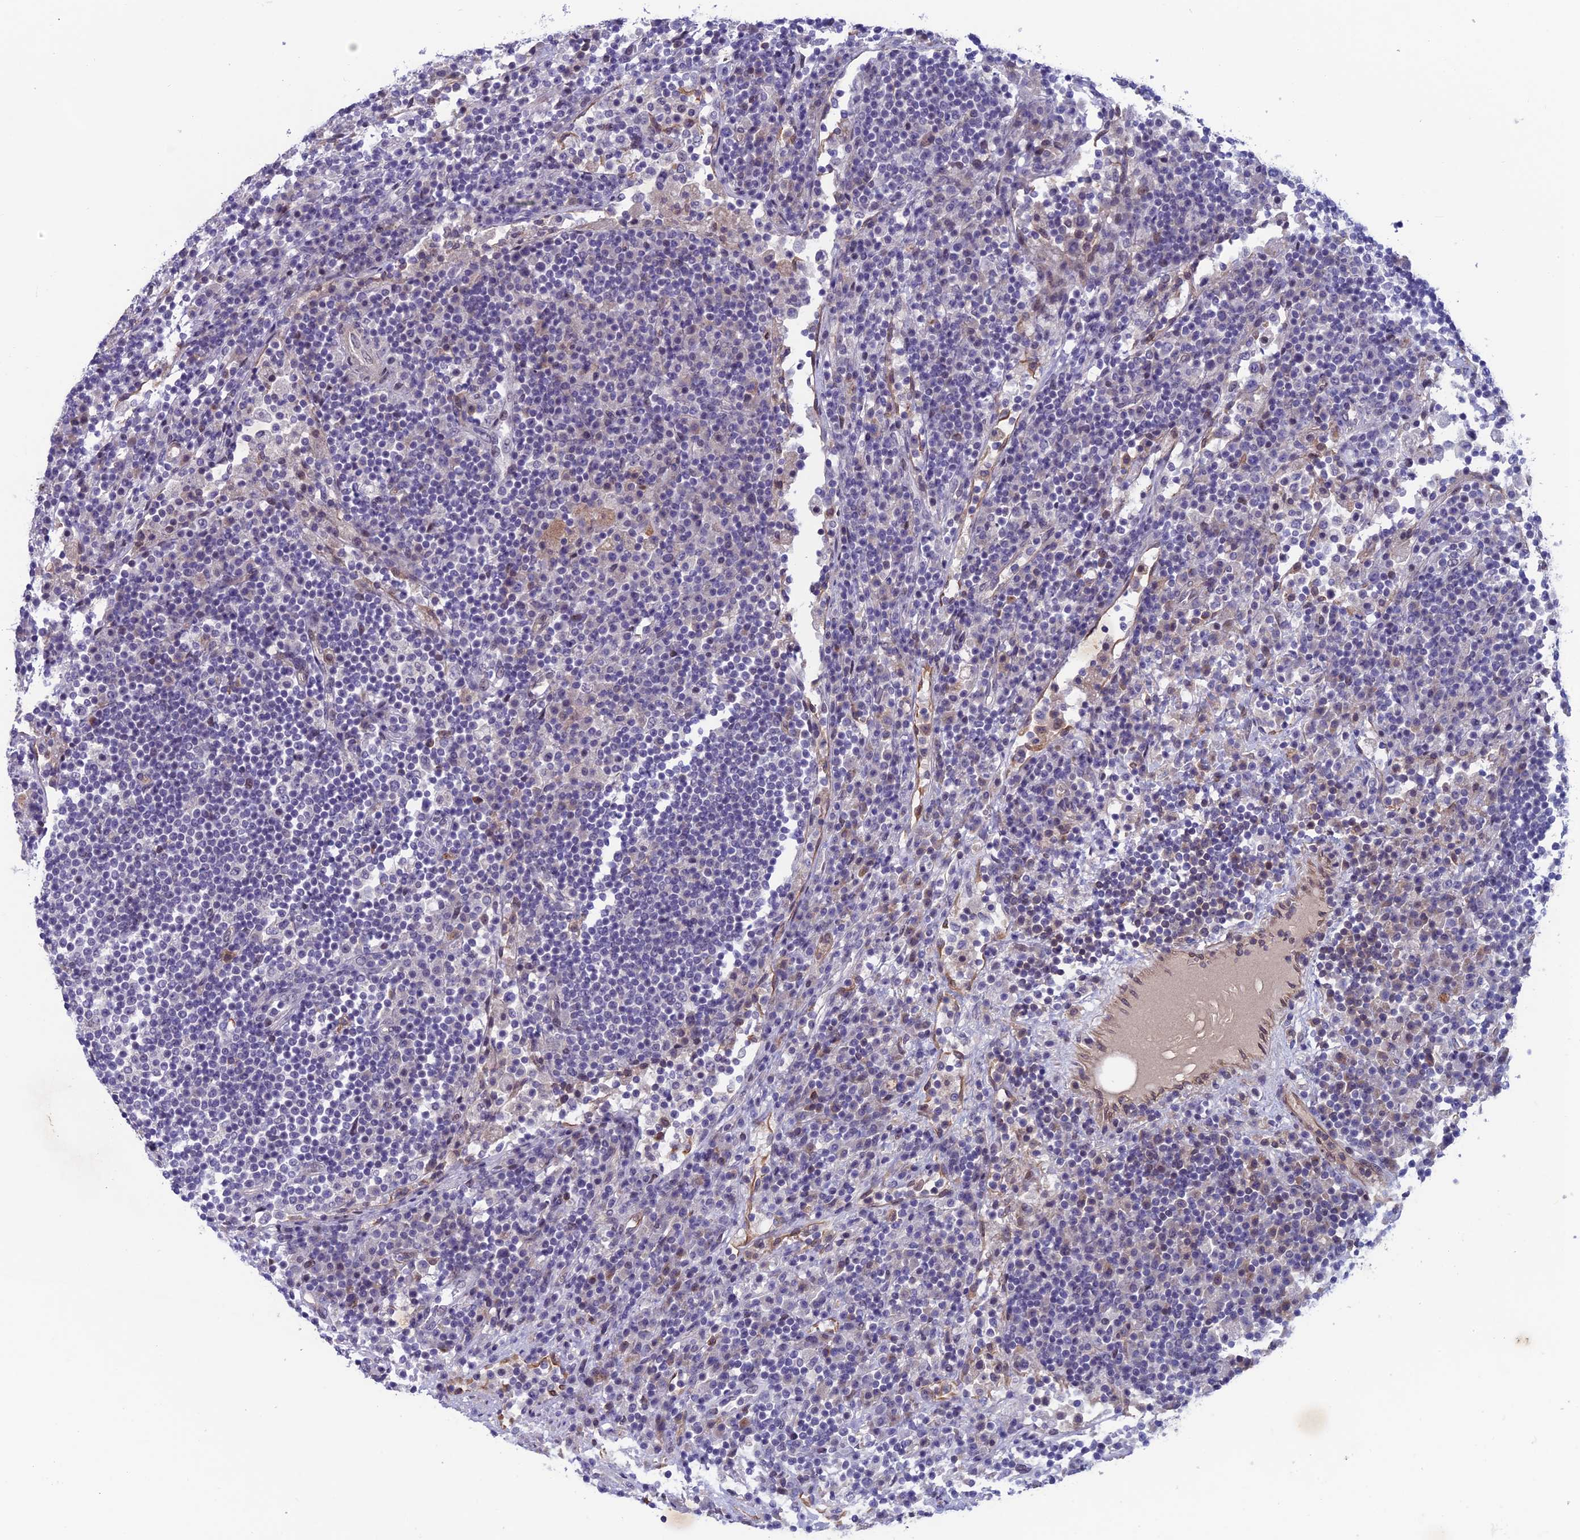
{"staining": {"intensity": "negative", "quantity": "none", "location": "none"}, "tissue": "lymph node", "cell_type": "Germinal center cells", "image_type": "normal", "snomed": [{"axis": "morphology", "description": "Normal tissue, NOS"}, {"axis": "topography", "description": "Lymph node"}], "caption": "Germinal center cells are negative for brown protein staining in normal lymph node. (Brightfield microscopy of DAB immunohistochemistry (IHC) at high magnification).", "gene": "FKBPL", "patient": {"sex": "female", "age": 53}}